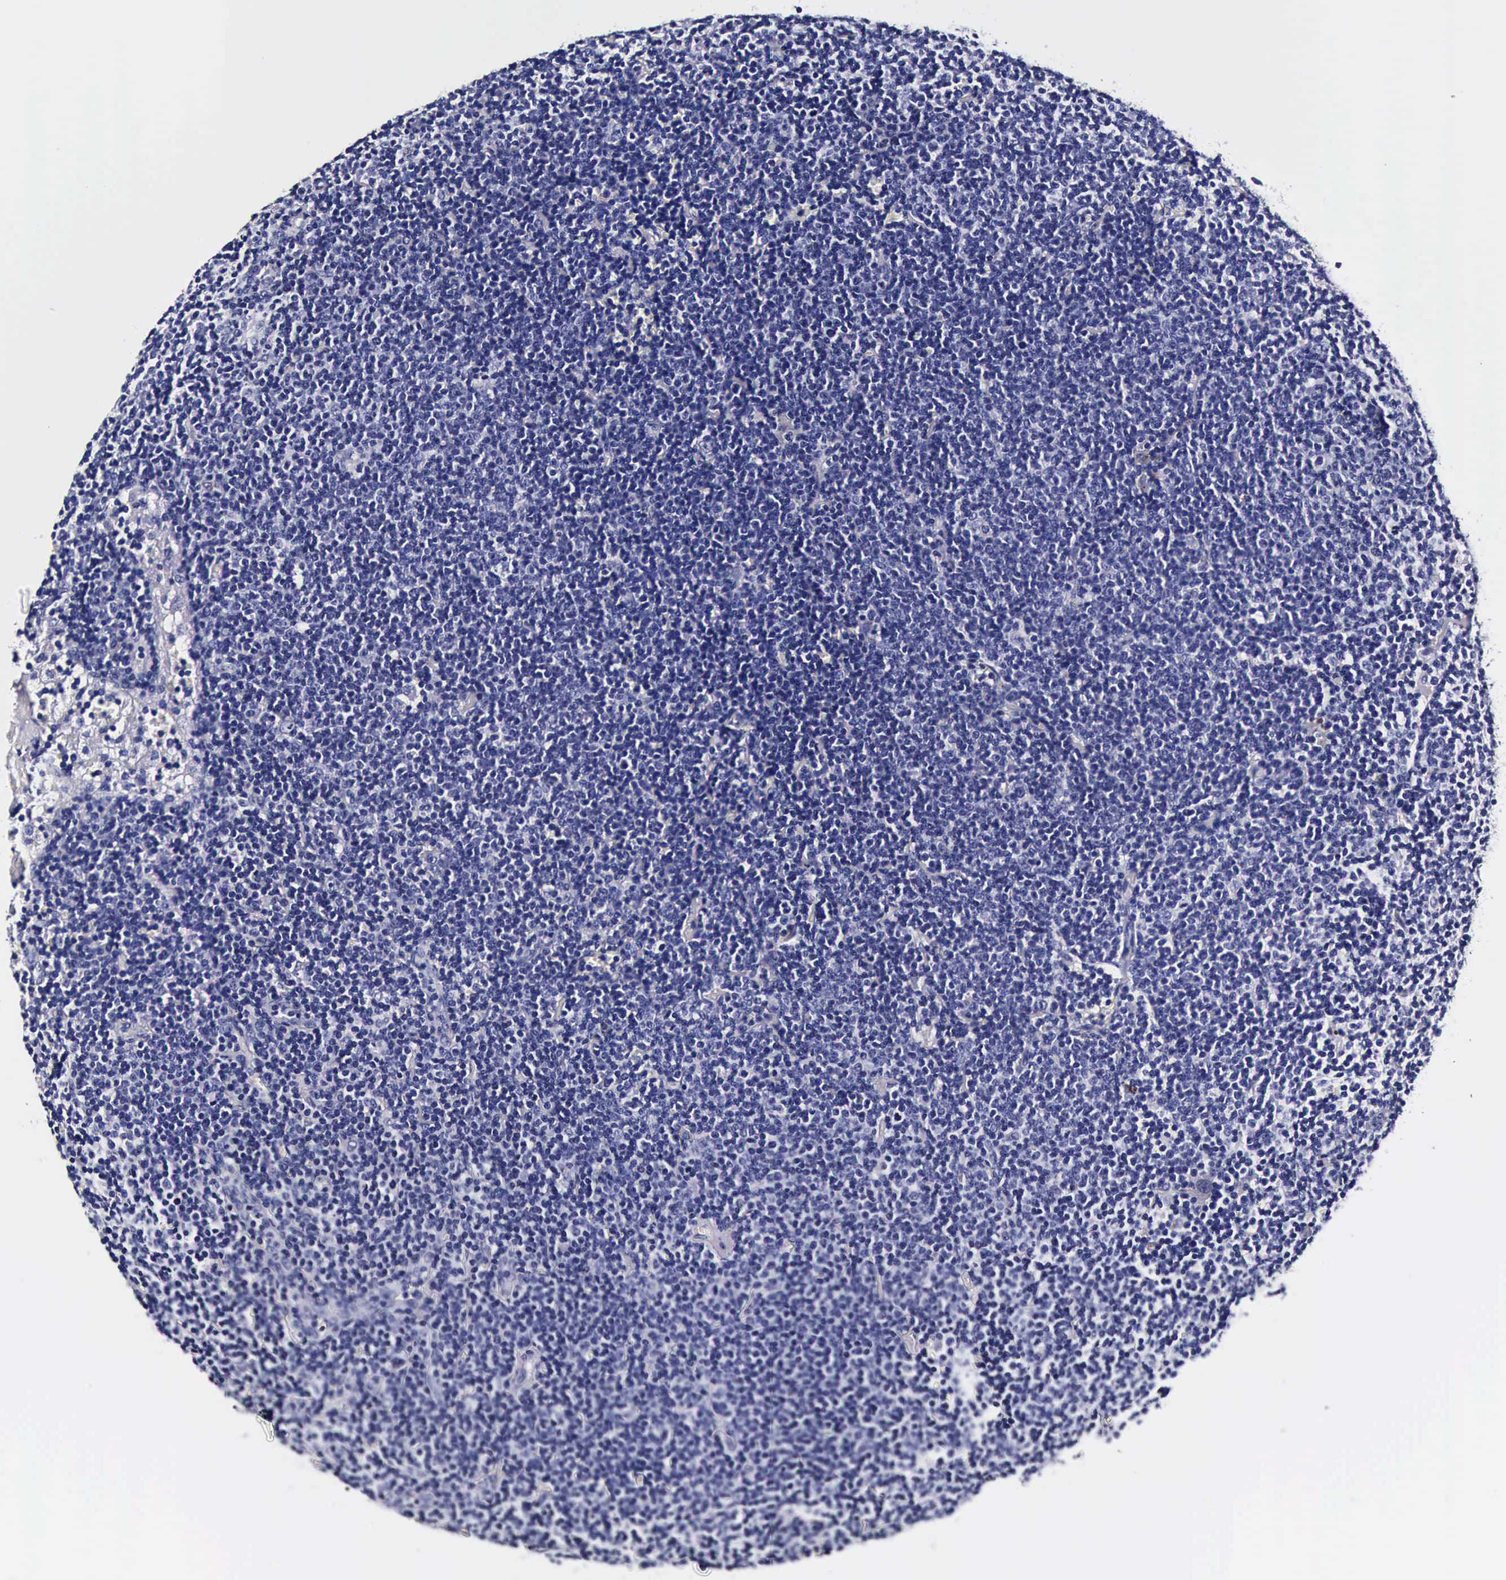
{"staining": {"intensity": "negative", "quantity": "none", "location": "none"}, "tissue": "lymphoma", "cell_type": "Tumor cells", "image_type": "cancer", "snomed": [{"axis": "morphology", "description": "Malignant lymphoma, non-Hodgkin's type, Low grade"}, {"axis": "topography", "description": "Lymph node"}], "caption": "Immunohistochemistry photomicrograph of malignant lymphoma, non-Hodgkin's type (low-grade) stained for a protein (brown), which displays no positivity in tumor cells. (DAB IHC with hematoxylin counter stain).", "gene": "IAPP", "patient": {"sex": "male", "age": 65}}